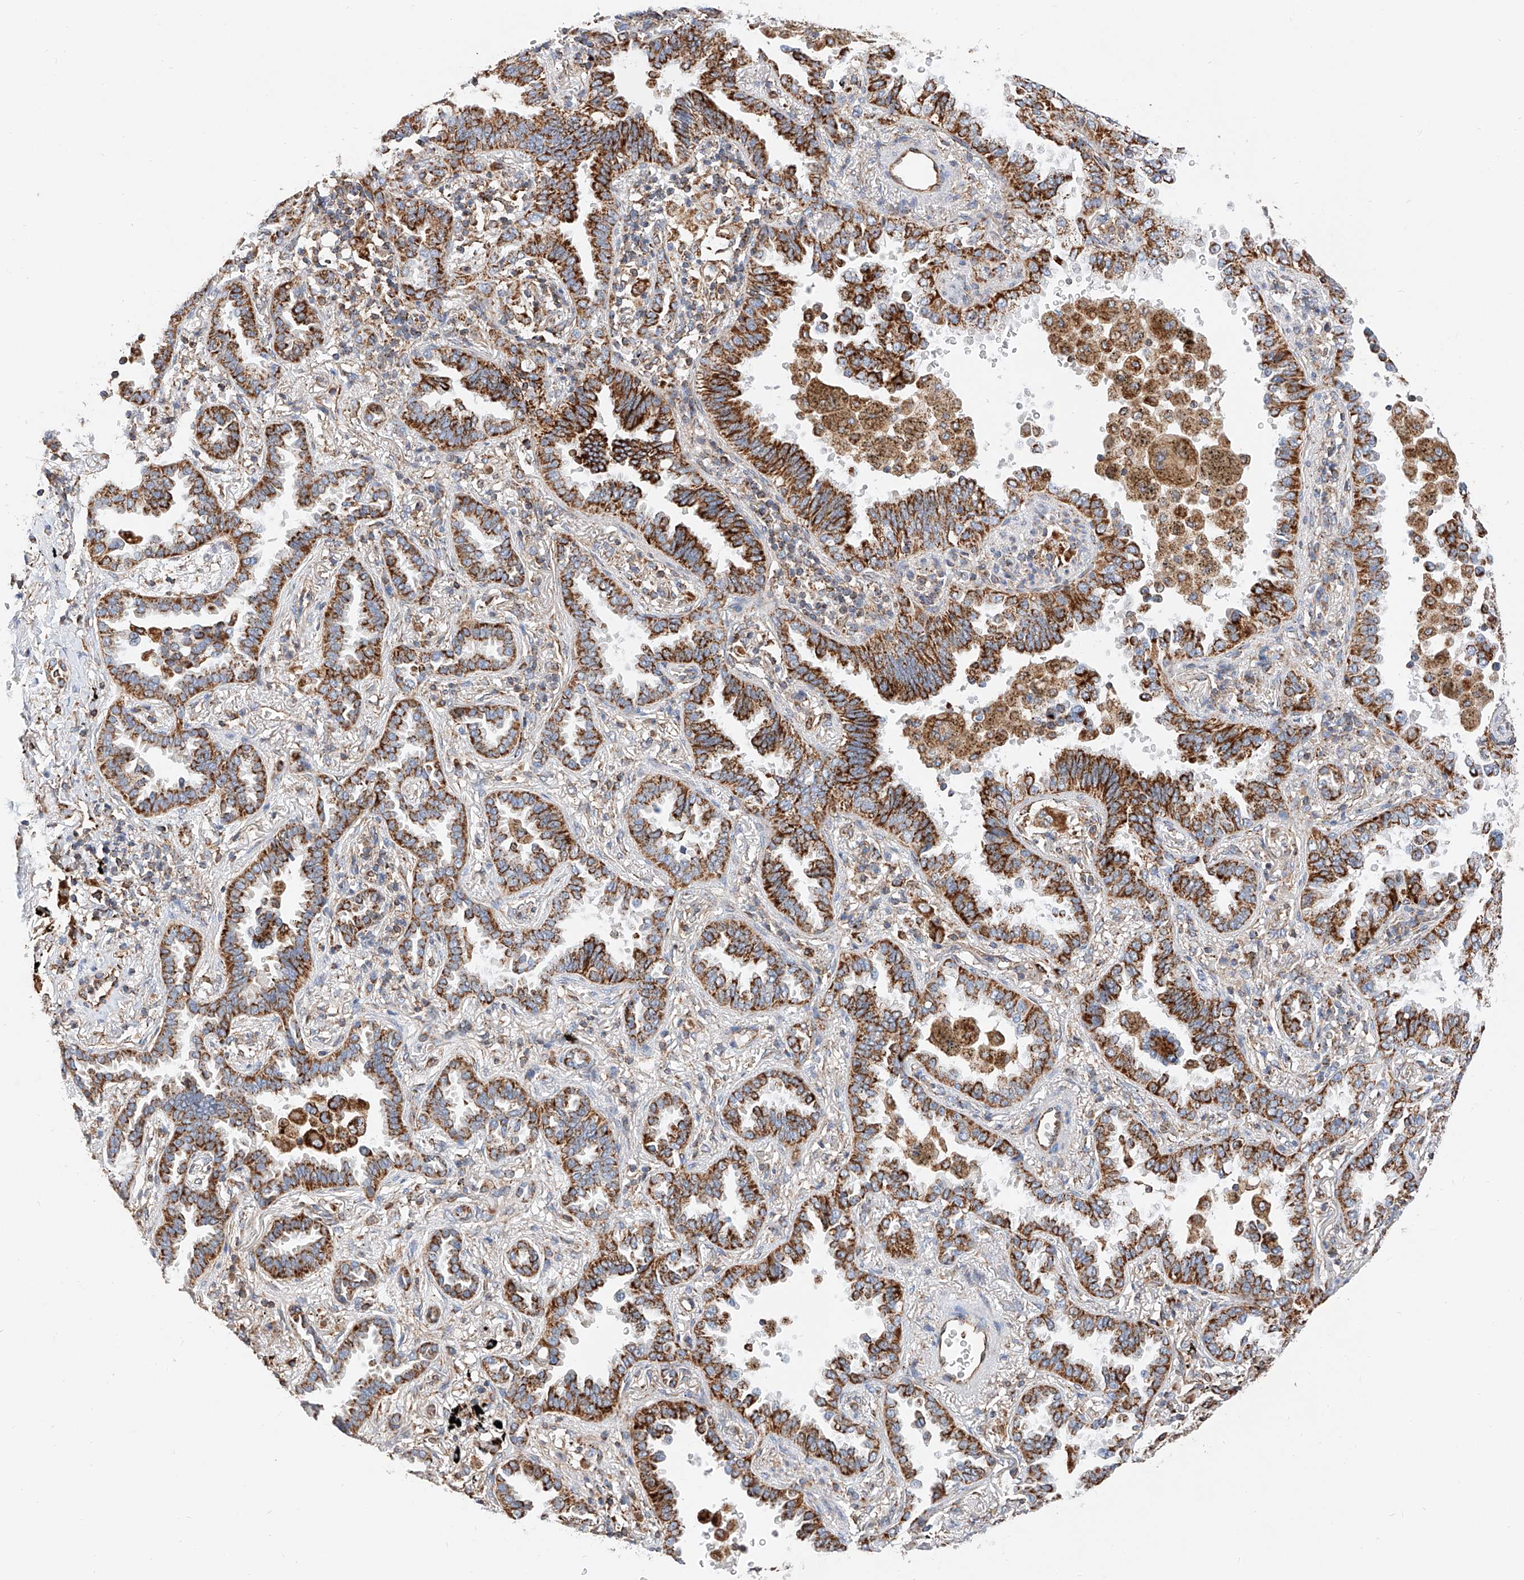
{"staining": {"intensity": "strong", "quantity": ">75%", "location": "cytoplasmic/membranous"}, "tissue": "lung cancer", "cell_type": "Tumor cells", "image_type": "cancer", "snomed": [{"axis": "morphology", "description": "Normal tissue, NOS"}, {"axis": "morphology", "description": "Adenocarcinoma, NOS"}, {"axis": "topography", "description": "Lung"}], "caption": "A brown stain labels strong cytoplasmic/membranous expression of a protein in human adenocarcinoma (lung) tumor cells.", "gene": "NDUFV3", "patient": {"sex": "male", "age": 59}}